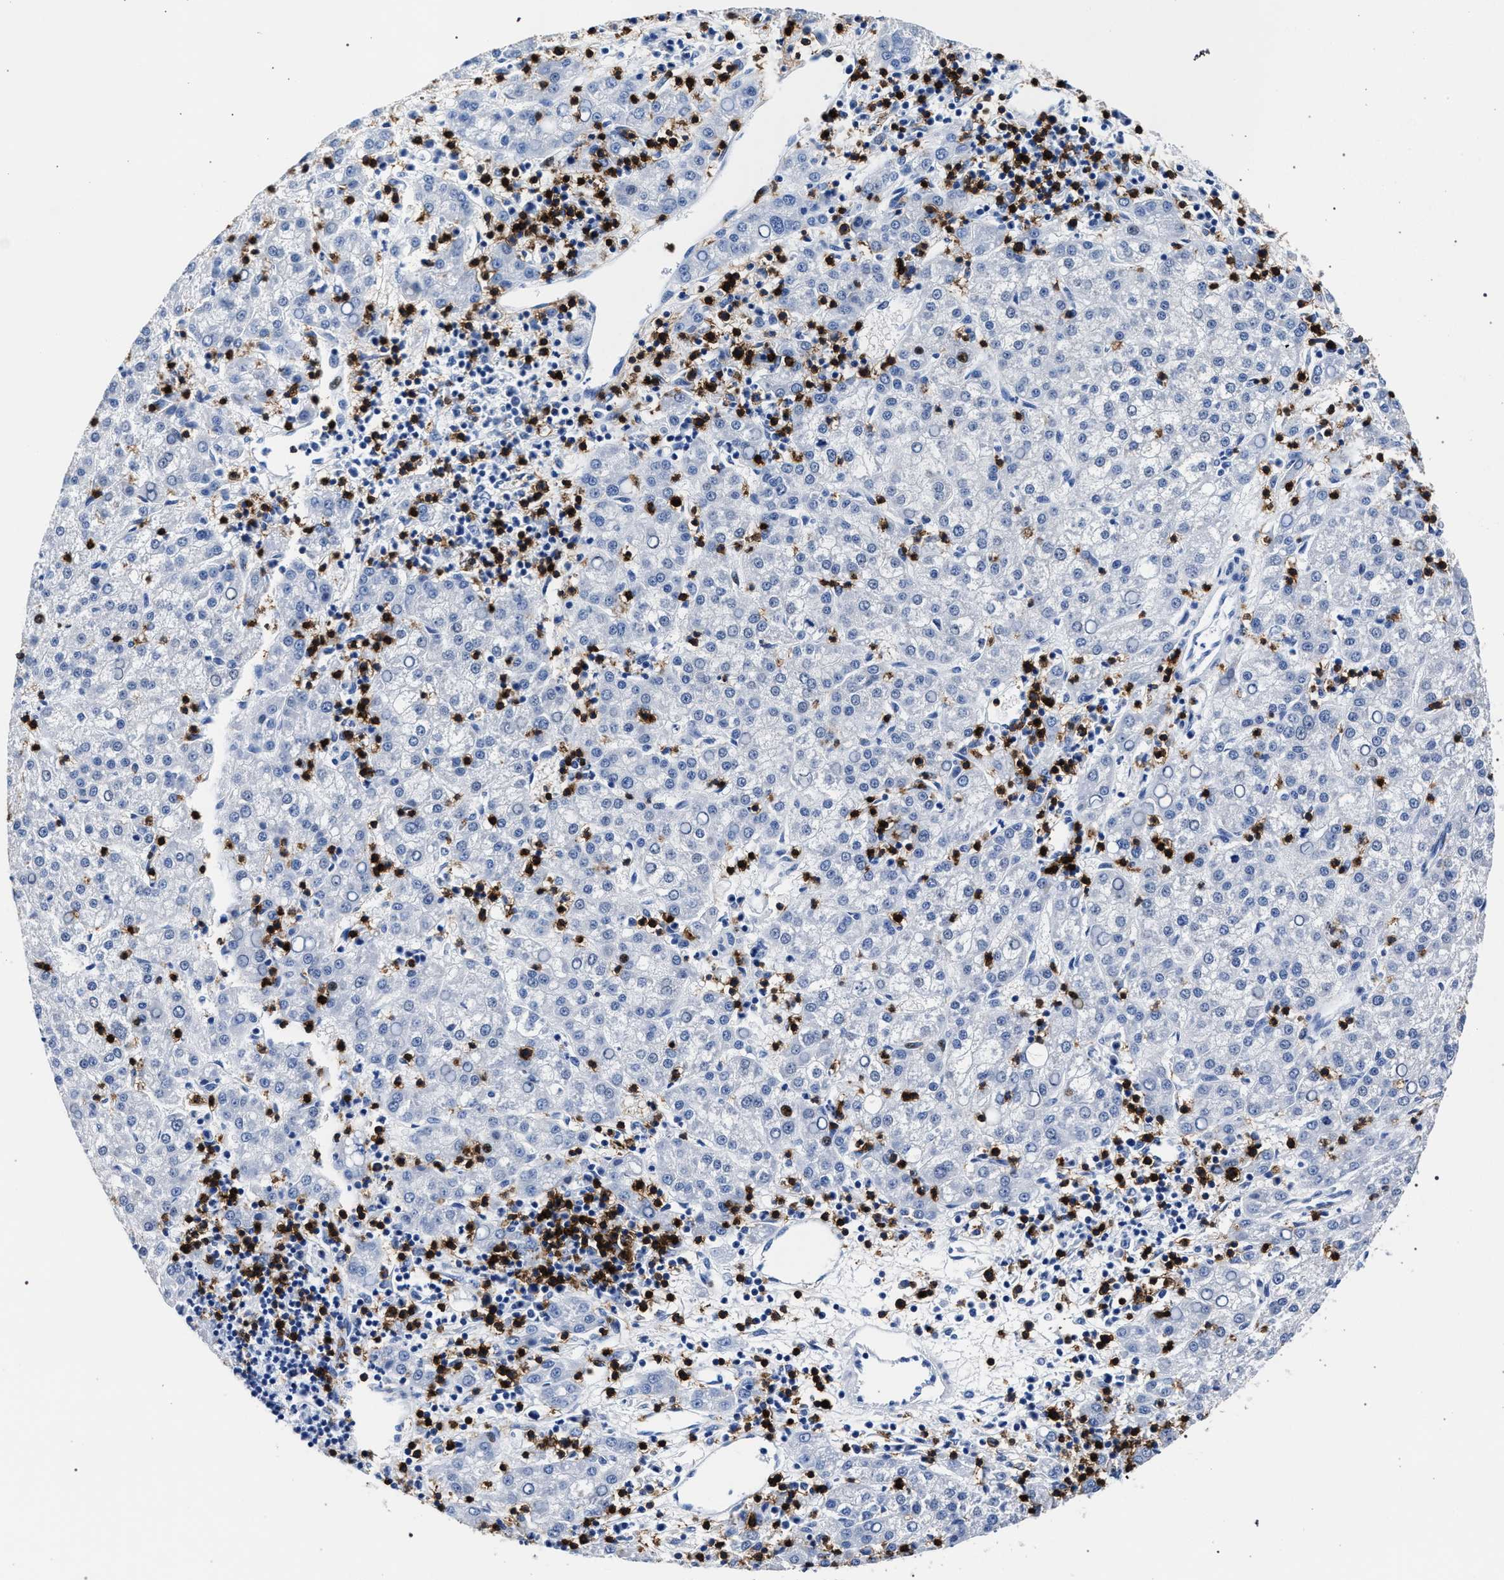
{"staining": {"intensity": "negative", "quantity": "none", "location": "none"}, "tissue": "liver cancer", "cell_type": "Tumor cells", "image_type": "cancer", "snomed": [{"axis": "morphology", "description": "Carcinoma, Hepatocellular, NOS"}, {"axis": "topography", "description": "Liver"}], "caption": "Immunohistochemical staining of liver hepatocellular carcinoma displays no significant positivity in tumor cells.", "gene": "KLRK1", "patient": {"sex": "female", "age": 58}}